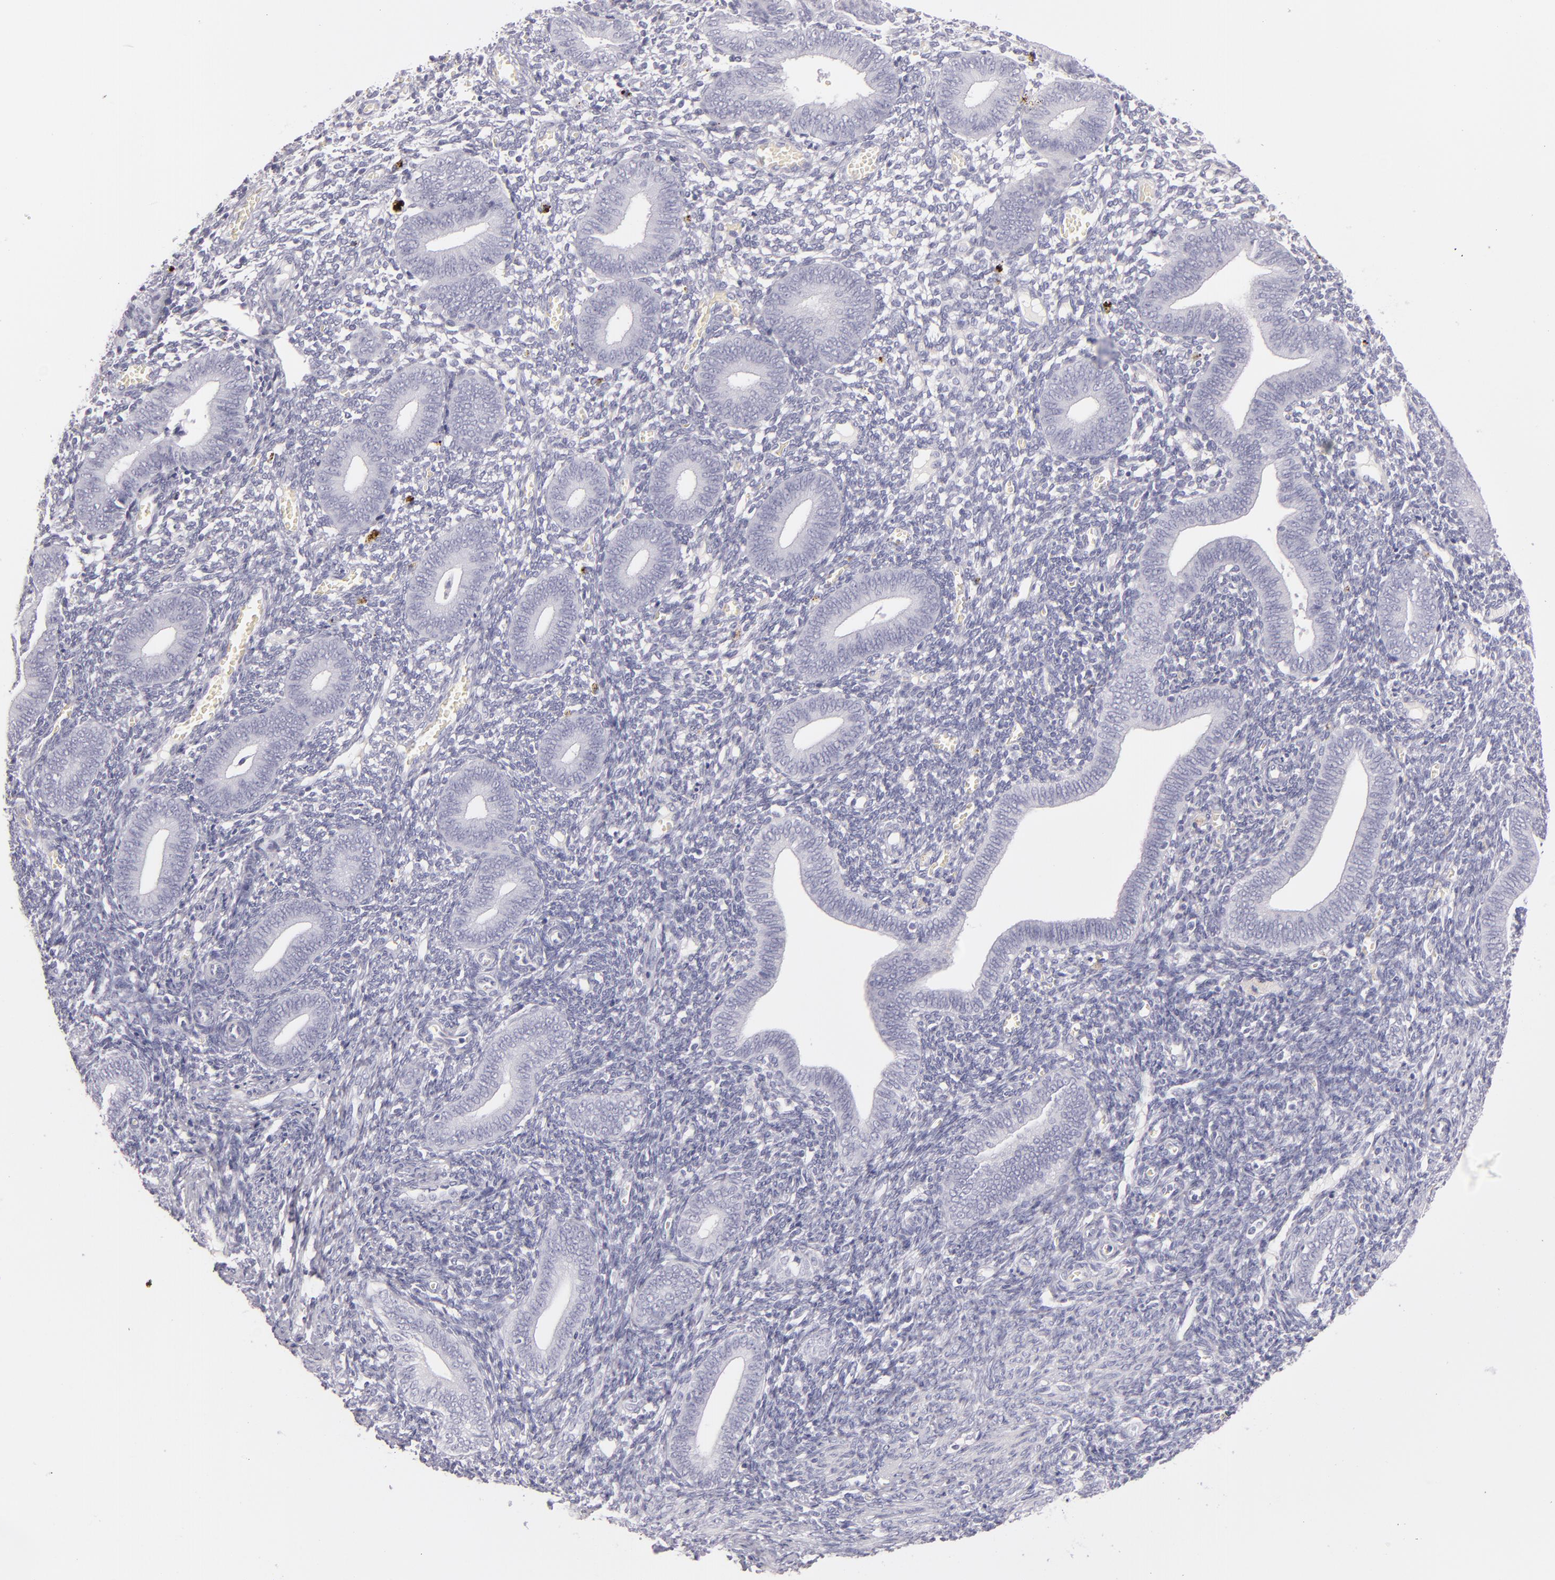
{"staining": {"intensity": "negative", "quantity": "none", "location": "none"}, "tissue": "endometrium", "cell_type": "Cells in endometrial stroma", "image_type": "normal", "snomed": [{"axis": "morphology", "description": "Normal tissue, NOS"}, {"axis": "topography", "description": "Uterus"}, {"axis": "topography", "description": "Endometrium"}], "caption": "DAB (3,3'-diaminobenzidine) immunohistochemical staining of normal human endometrium exhibits no significant staining in cells in endometrial stroma. (DAB IHC visualized using brightfield microscopy, high magnification).", "gene": "FABP1", "patient": {"sex": "female", "age": 33}}